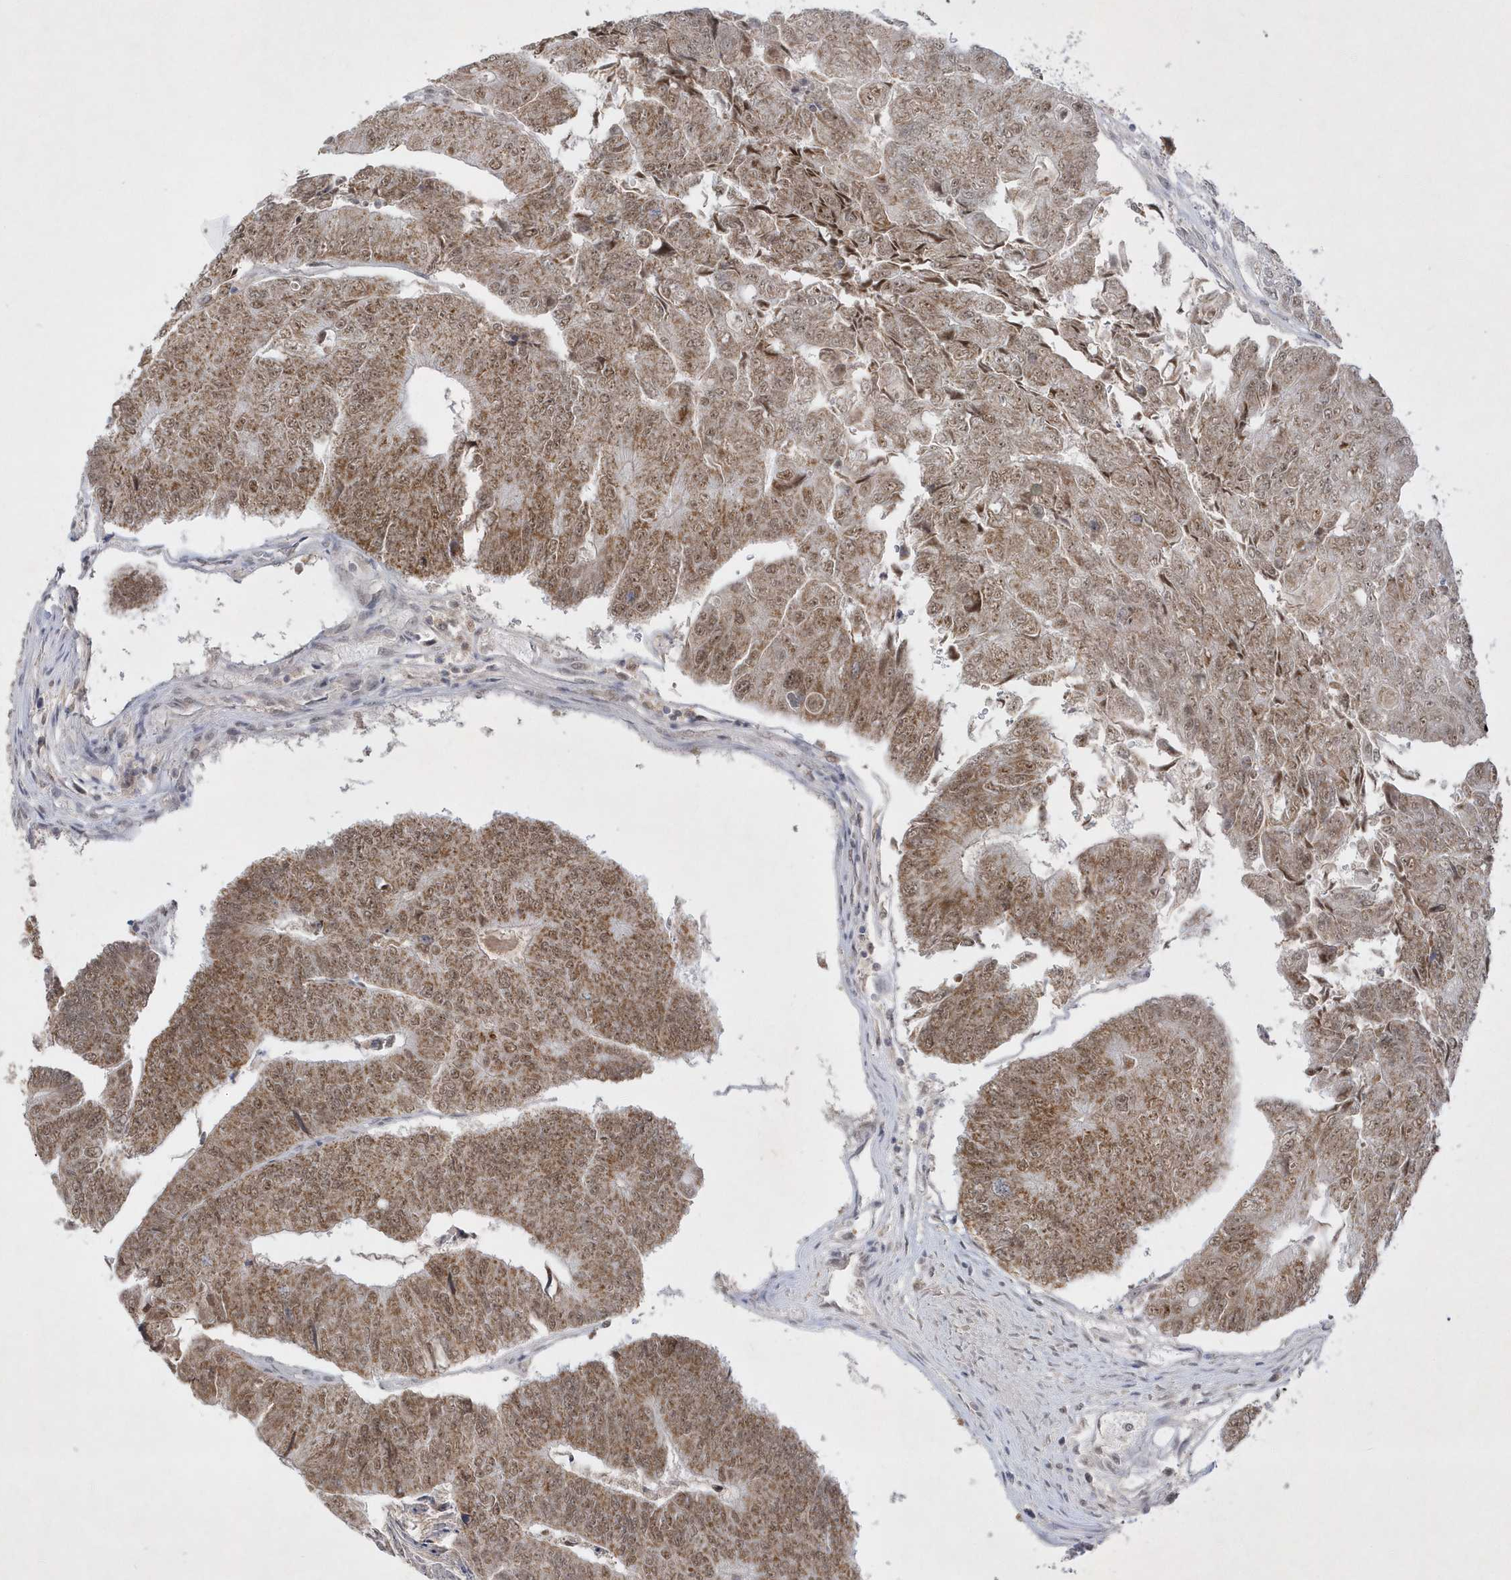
{"staining": {"intensity": "moderate", "quantity": ">75%", "location": "cytoplasmic/membranous,nuclear"}, "tissue": "colorectal cancer", "cell_type": "Tumor cells", "image_type": "cancer", "snomed": [{"axis": "morphology", "description": "Adenocarcinoma, NOS"}, {"axis": "topography", "description": "Colon"}], "caption": "The photomicrograph demonstrates immunohistochemical staining of colorectal cancer. There is moderate cytoplasmic/membranous and nuclear positivity is appreciated in about >75% of tumor cells.", "gene": "CPSF3", "patient": {"sex": "female", "age": 67}}